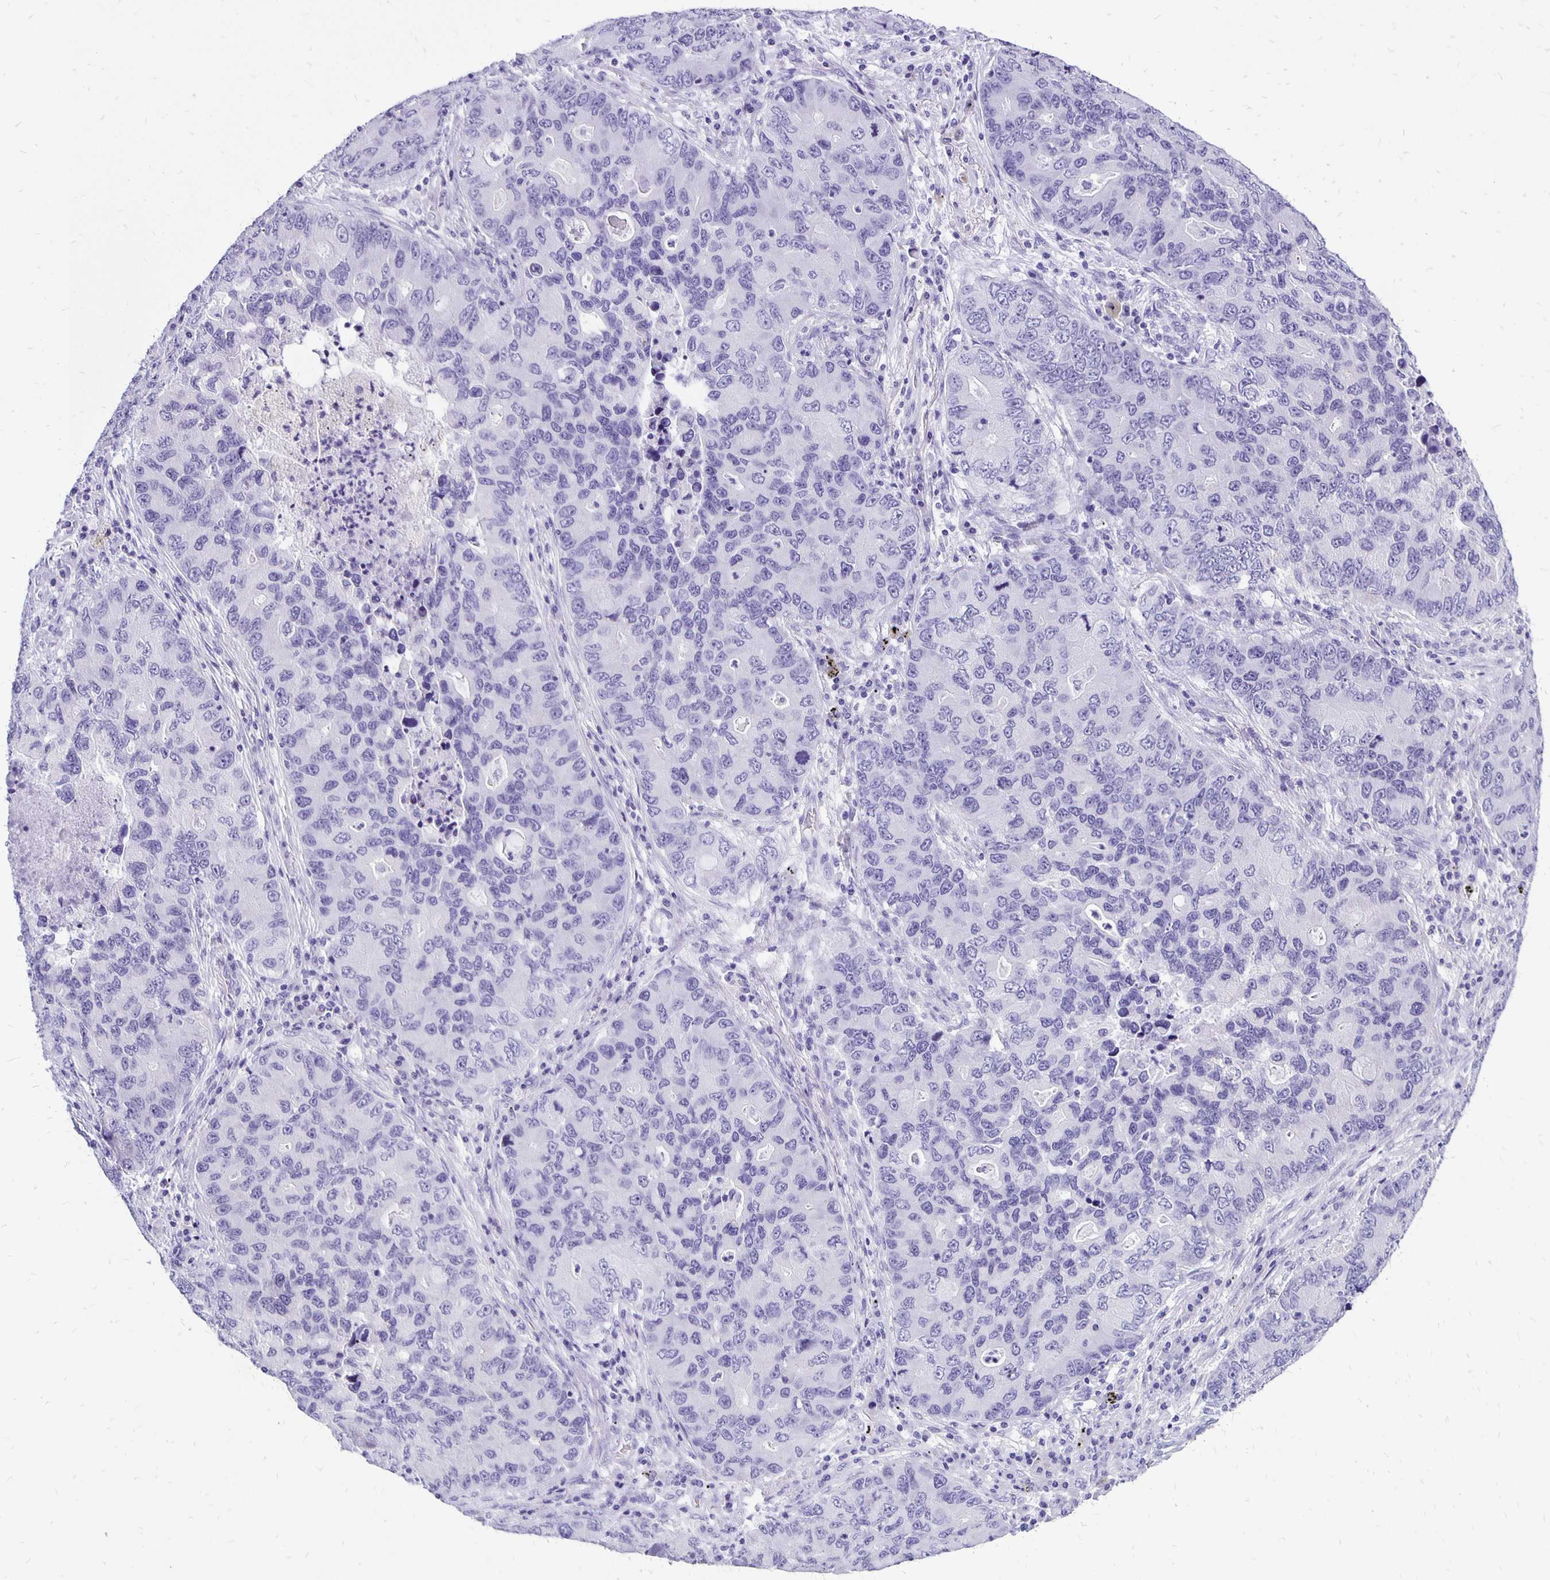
{"staining": {"intensity": "negative", "quantity": "none", "location": "none"}, "tissue": "lung cancer", "cell_type": "Tumor cells", "image_type": "cancer", "snomed": [{"axis": "morphology", "description": "Adenocarcinoma, NOS"}, {"axis": "morphology", "description": "Adenocarcinoma, metastatic, NOS"}, {"axis": "topography", "description": "Lymph node"}, {"axis": "topography", "description": "Lung"}], "caption": "Immunohistochemistry (IHC) of lung cancer (adenocarcinoma) shows no staining in tumor cells.", "gene": "ANKRD45", "patient": {"sex": "female", "age": 54}}